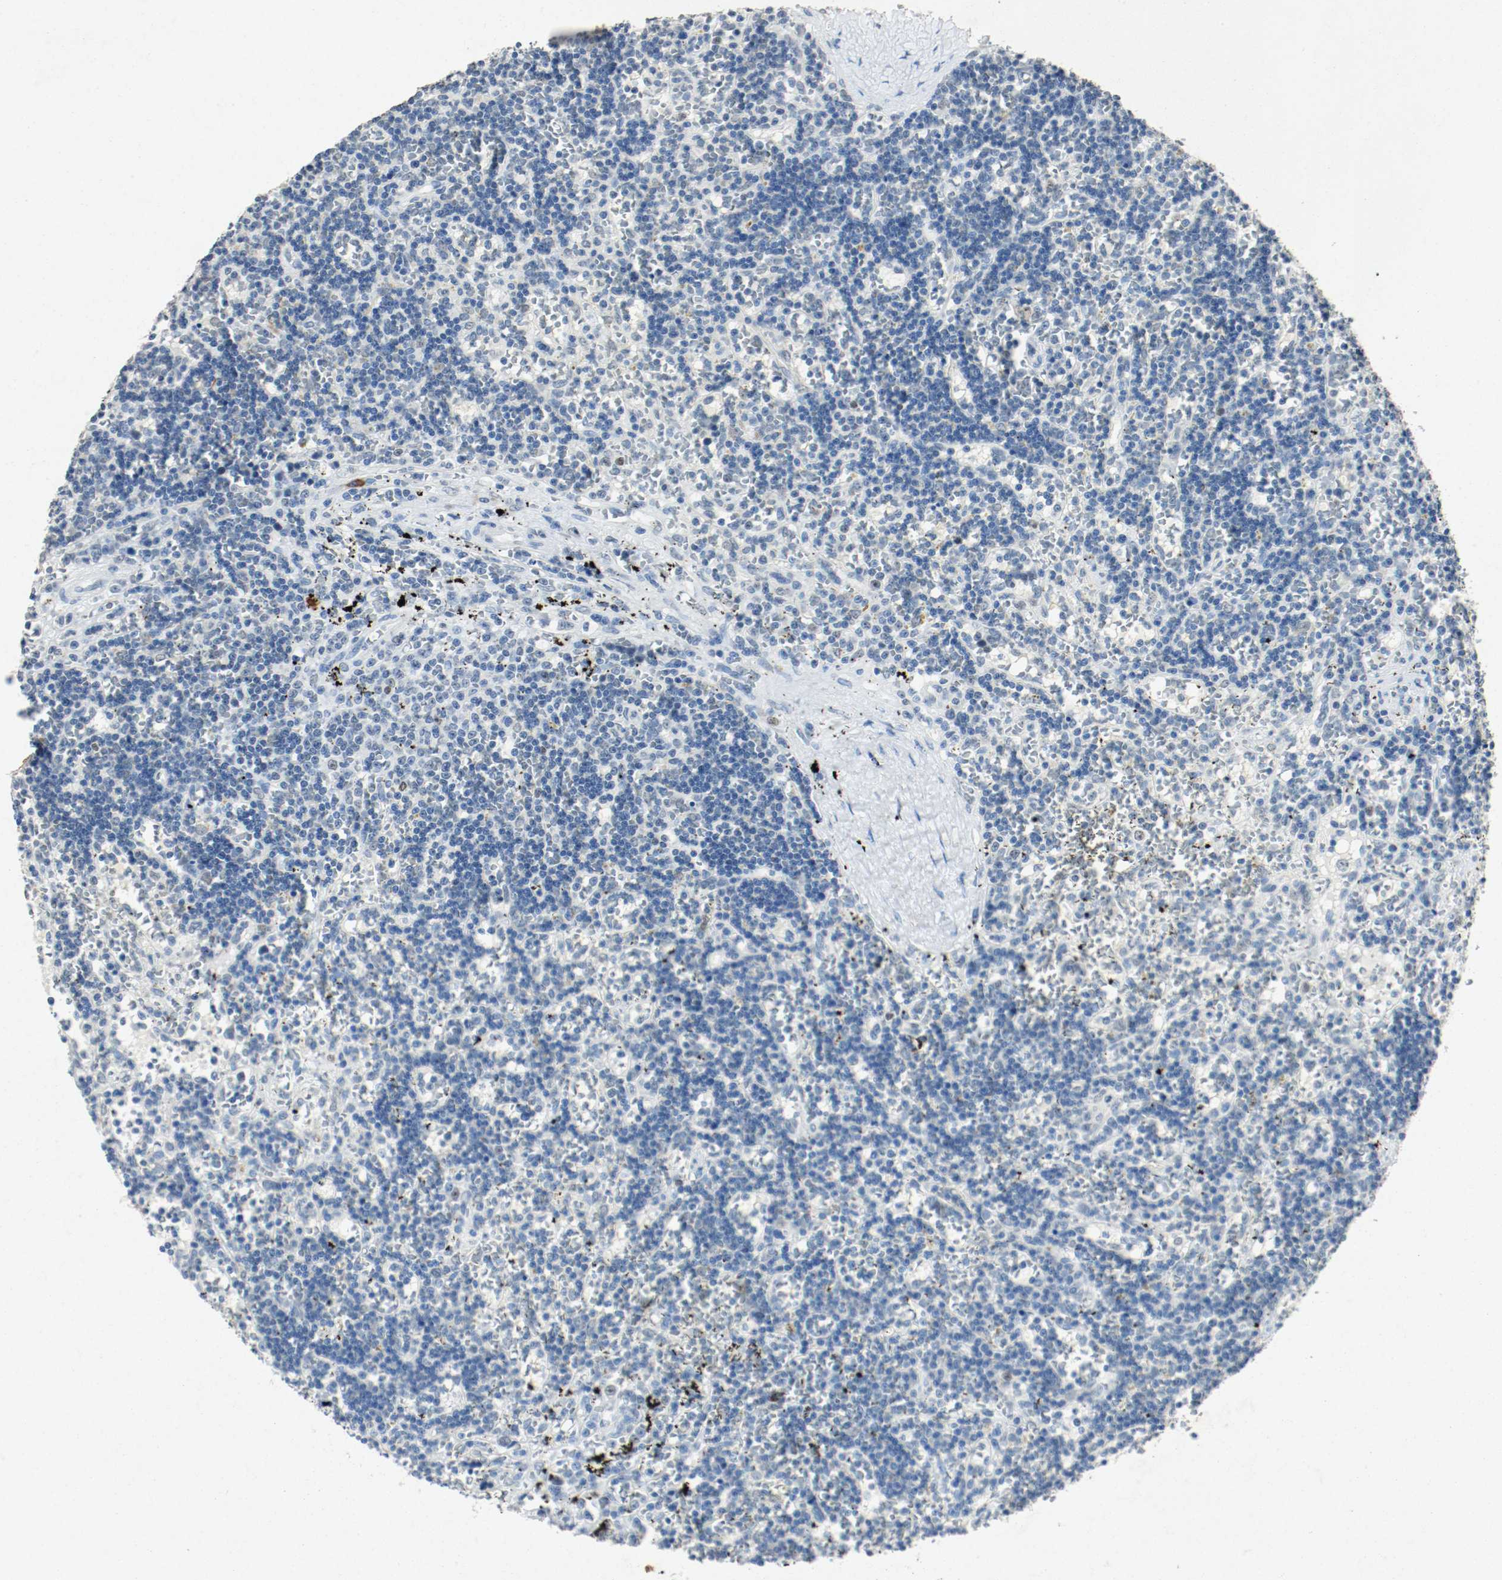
{"staining": {"intensity": "negative", "quantity": "none", "location": "none"}, "tissue": "lymphoma", "cell_type": "Tumor cells", "image_type": "cancer", "snomed": [{"axis": "morphology", "description": "Malignant lymphoma, non-Hodgkin's type, Low grade"}, {"axis": "topography", "description": "Spleen"}], "caption": "Image shows no significant protein expression in tumor cells of lymphoma.", "gene": "DNMT1", "patient": {"sex": "male", "age": 60}}